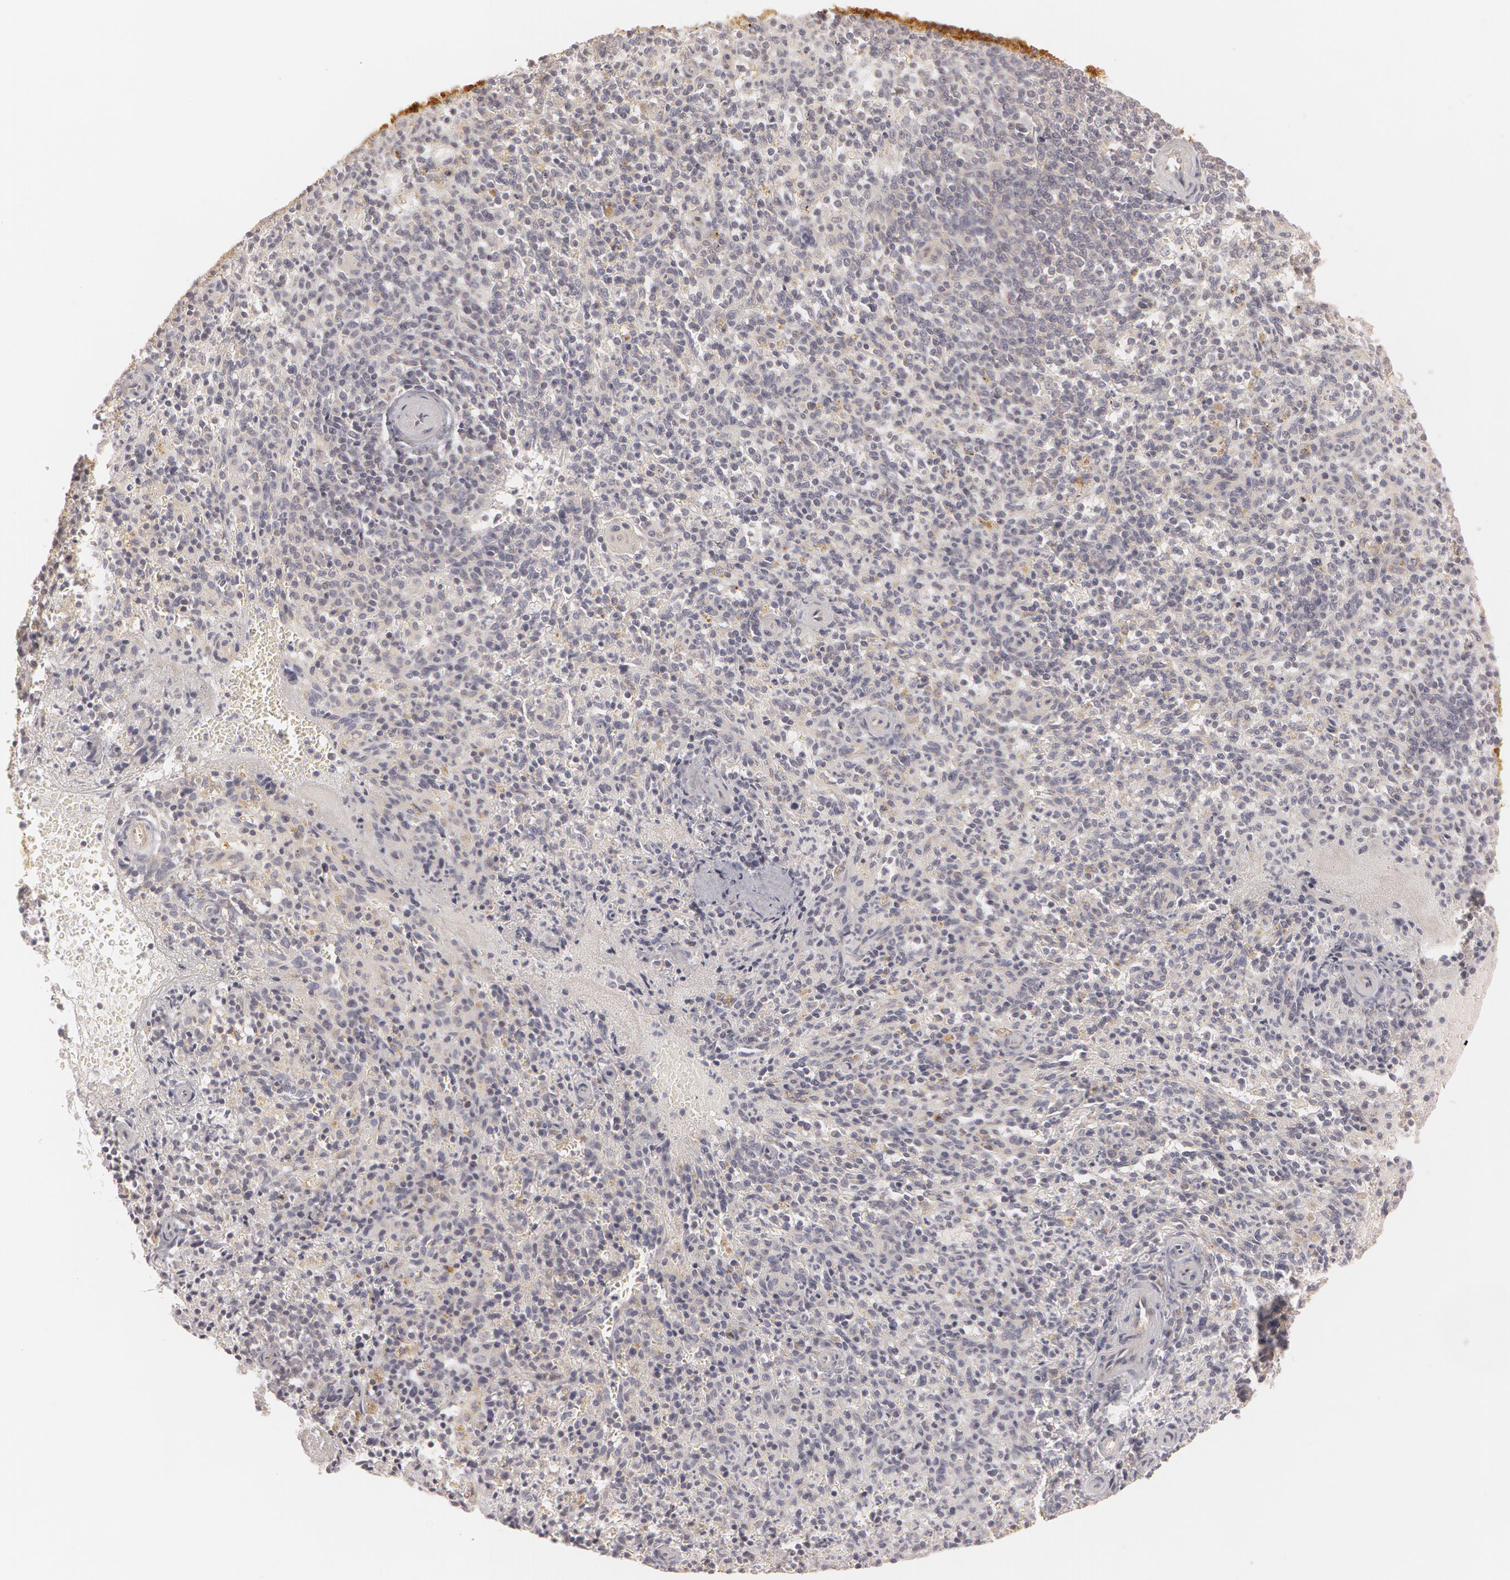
{"staining": {"intensity": "negative", "quantity": "none", "location": "none"}, "tissue": "spleen", "cell_type": "Cells in red pulp", "image_type": "normal", "snomed": [{"axis": "morphology", "description": "Normal tissue, NOS"}, {"axis": "topography", "description": "Spleen"}], "caption": "Histopathology image shows no significant protein positivity in cells in red pulp of benign spleen. (DAB IHC with hematoxylin counter stain).", "gene": "RALGAPA1", "patient": {"sex": "male", "age": 72}}